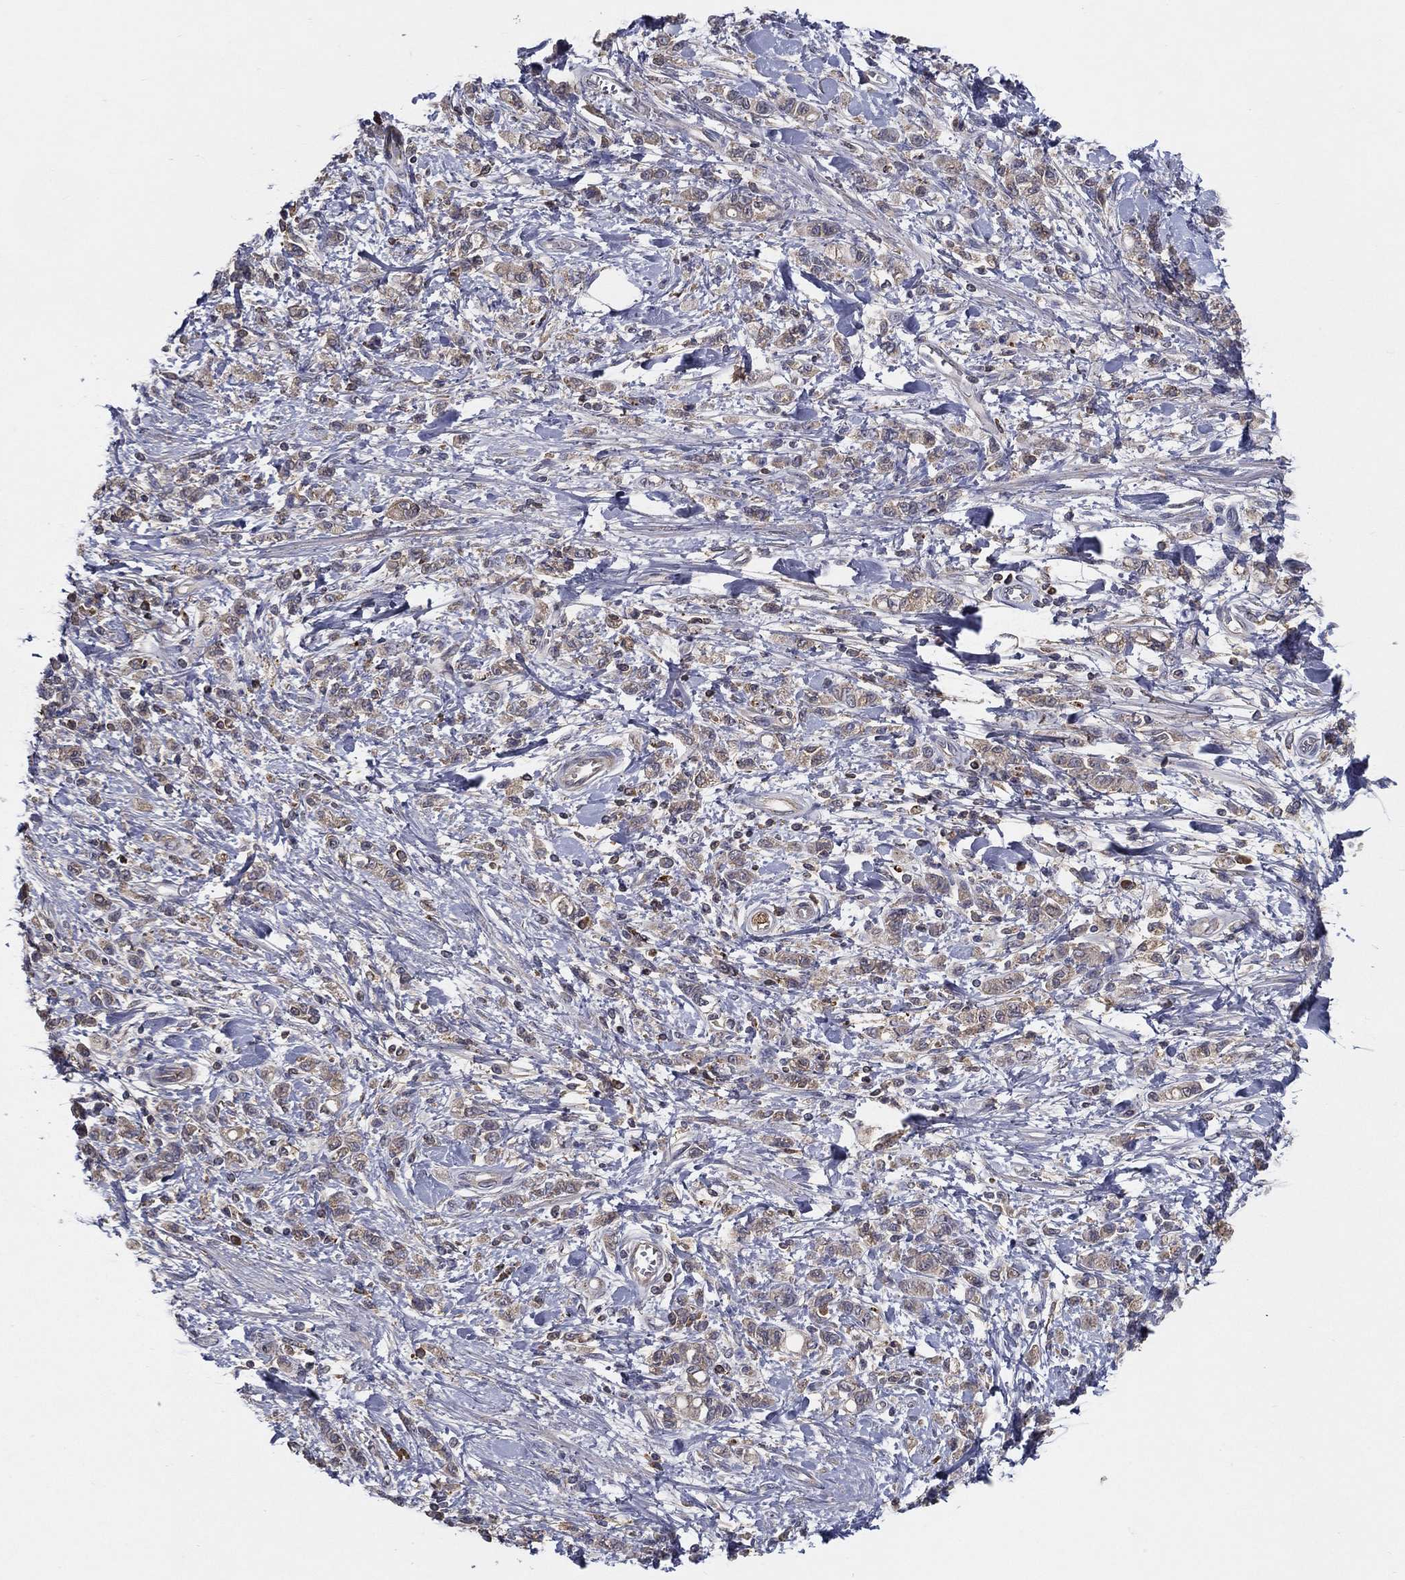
{"staining": {"intensity": "weak", "quantity": "<25%", "location": "cytoplasmic/membranous"}, "tissue": "stomach cancer", "cell_type": "Tumor cells", "image_type": "cancer", "snomed": [{"axis": "morphology", "description": "Adenocarcinoma, NOS"}, {"axis": "topography", "description": "Stomach"}], "caption": "Tumor cells show no significant expression in stomach cancer.", "gene": "MT-ND1", "patient": {"sex": "male", "age": 77}}